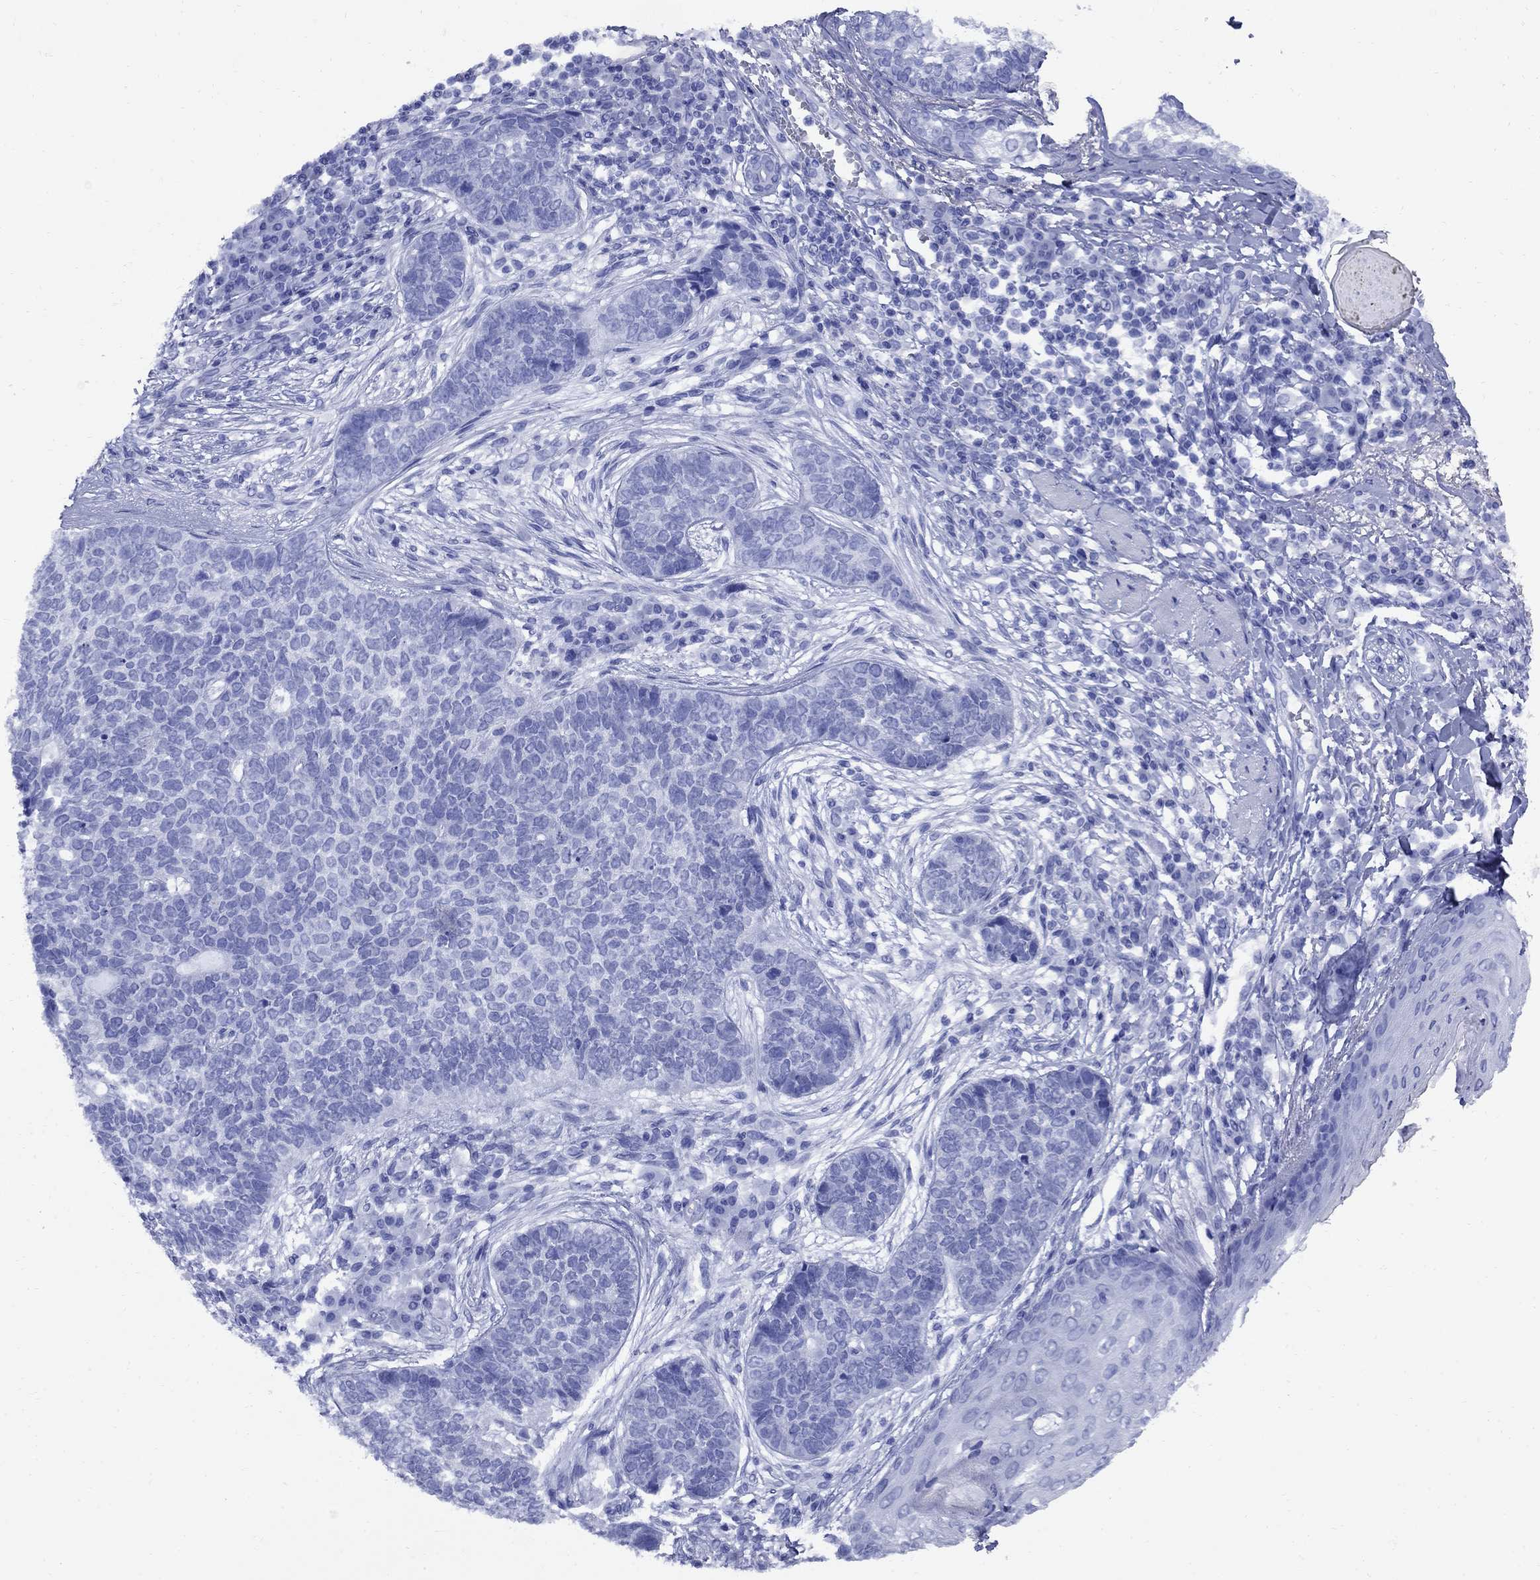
{"staining": {"intensity": "negative", "quantity": "none", "location": "none"}, "tissue": "skin cancer", "cell_type": "Tumor cells", "image_type": "cancer", "snomed": [{"axis": "morphology", "description": "Basal cell carcinoma"}, {"axis": "topography", "description": "Skin"}], "caption": "IHC histopathology image of neoplastic tissue: skin basal cell carcinoma stained with DAB (3,3'-diaminobenzidine) reveals no significant protein expression in tumor cells.", "gene": "SMCP", "patient": {"sex": "female", "age": 69}}